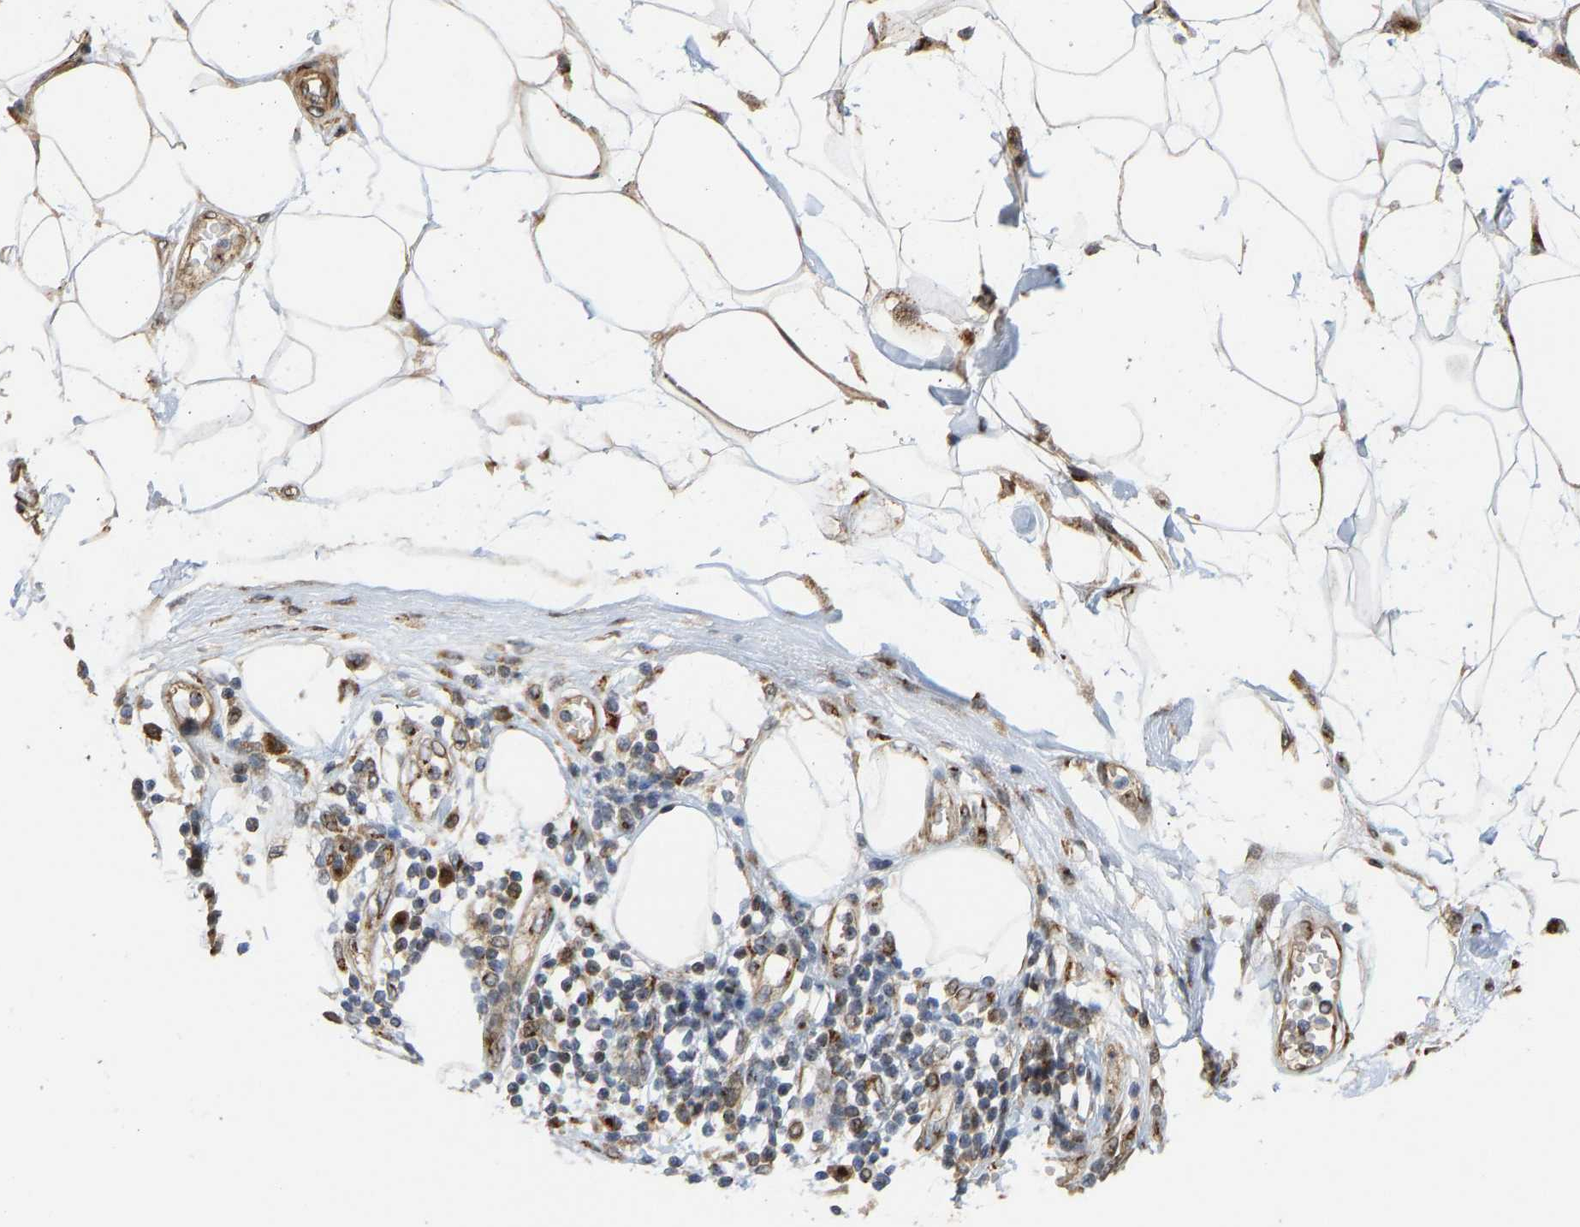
{"staining": {"intensity": "weak", "quantity": "25%-75%", "location": "cytoplasmic/membranous"}, "tissue": "adipose tissue", "cell_type": "Adipocytes", "image_type": "normal", "snomed": [{"axis": "morphology", "description": "Normal tissue, NOS"}, {"axis": "morphology", "description": "Adenocarcinoma, NOS"}, {"axis": "topography", "description": "Duodenum"}, {"axis": "topography", "description": "Peripheral nerve tissue"}], "caption": "High-power microscopy captured an immunohistochemistry (IHC) histopathology image of benign adipose tissue, revealing weak cytoplasmic/membranous expression in approximately 25%-75% of adipocytes.", "gene": "YIPF4", "patient": {"sex": "female", "age": 60}}